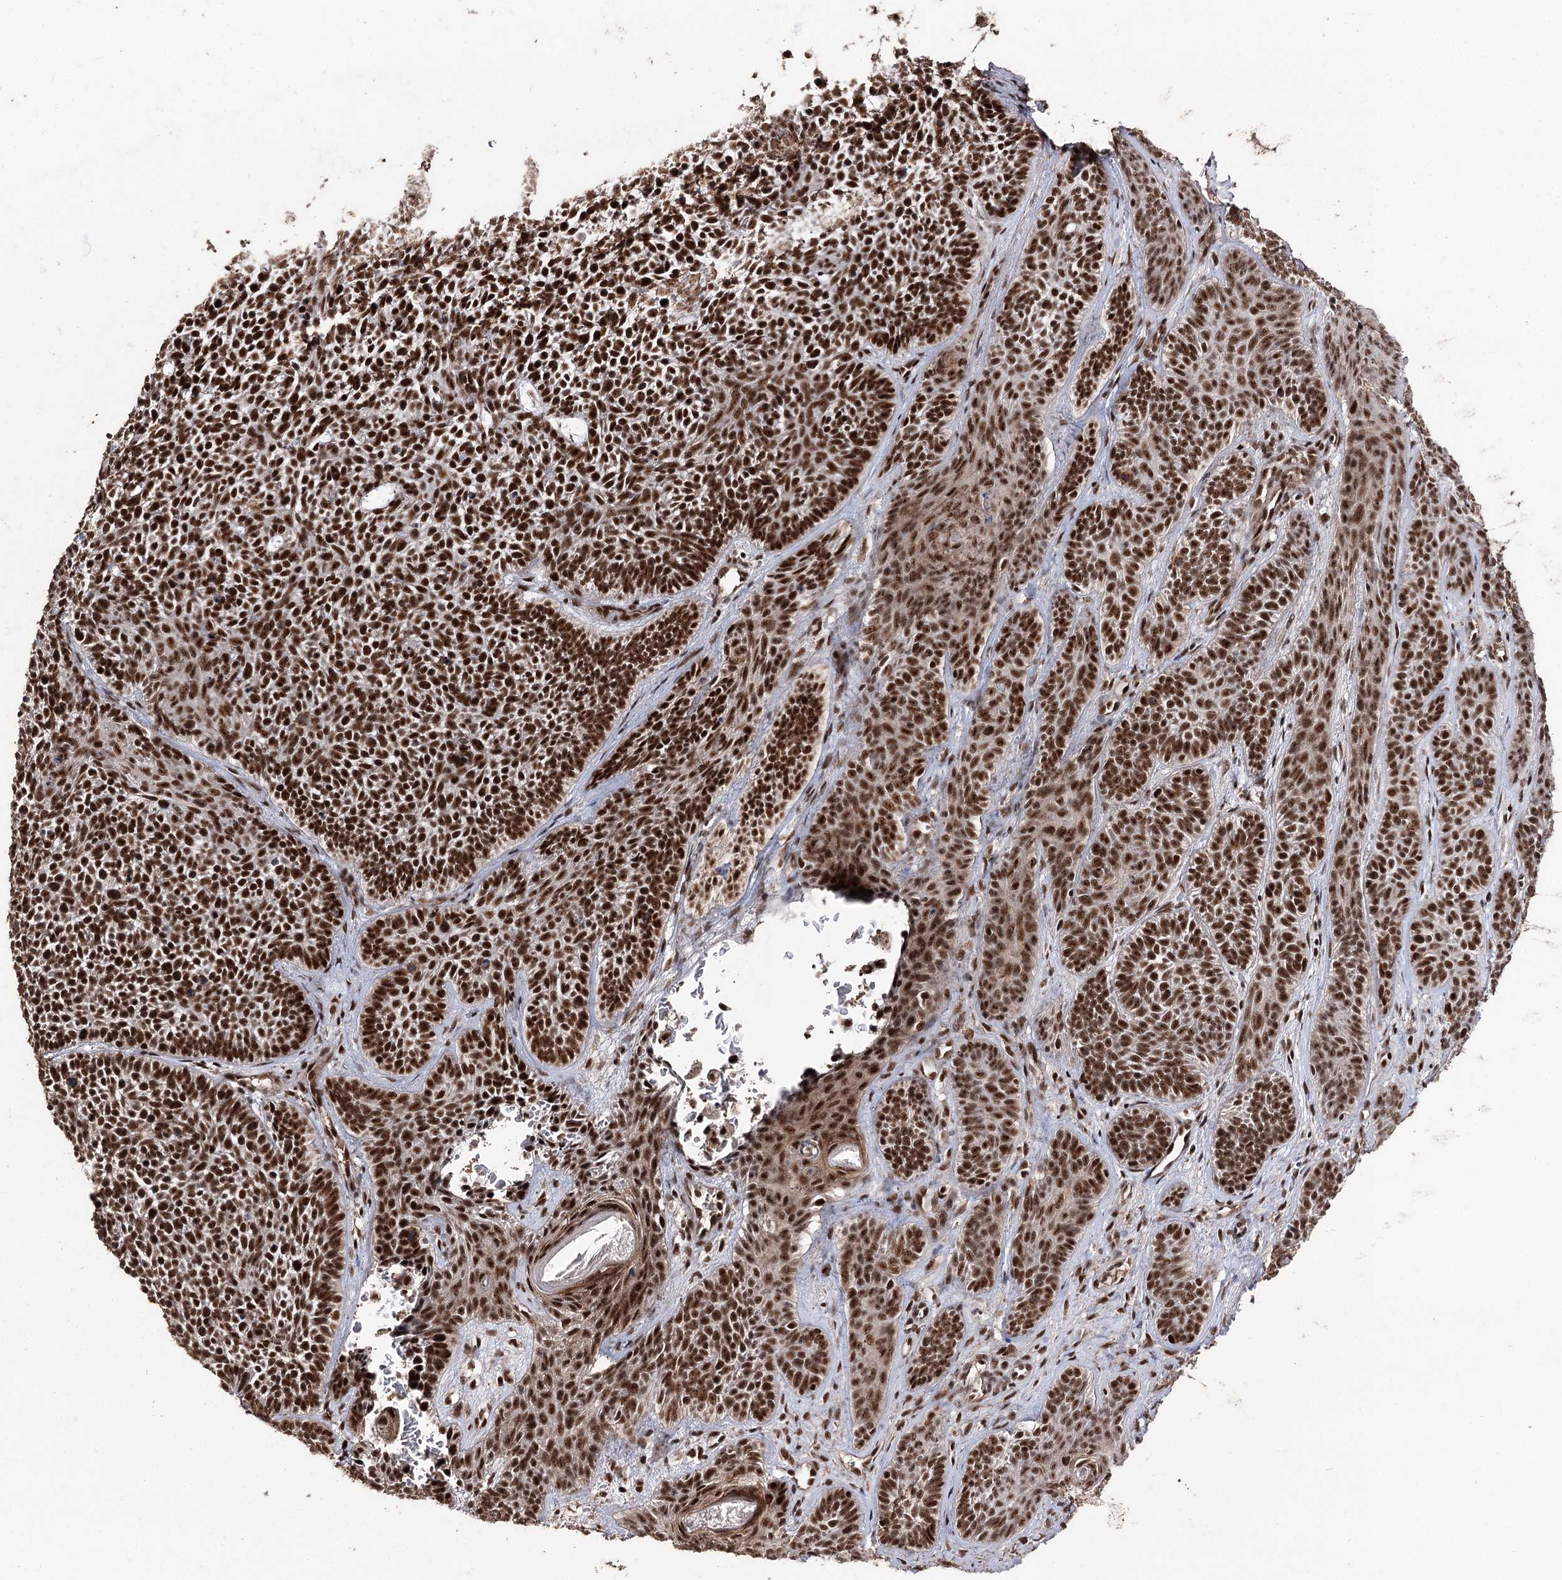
{"staining": {"intensity": "strong", "quantity": ">75%", "location": "nuclear"}, "tissue": "skin cancer", "cell_type": "Tumor cells", "image_type": "cancer", "snomed": [{"axis": "morphology", "description": "Basal cell carcinoma"}, {"axis": "topography", "description": "Skin"}], "caption": "Tumor cells reveal high levels of strong nuclear expression in about >75% of cells in human basal cell carcinoma (skin).", "gene": "U2SURP", "patient": {"sex": "male", "age": 85}}